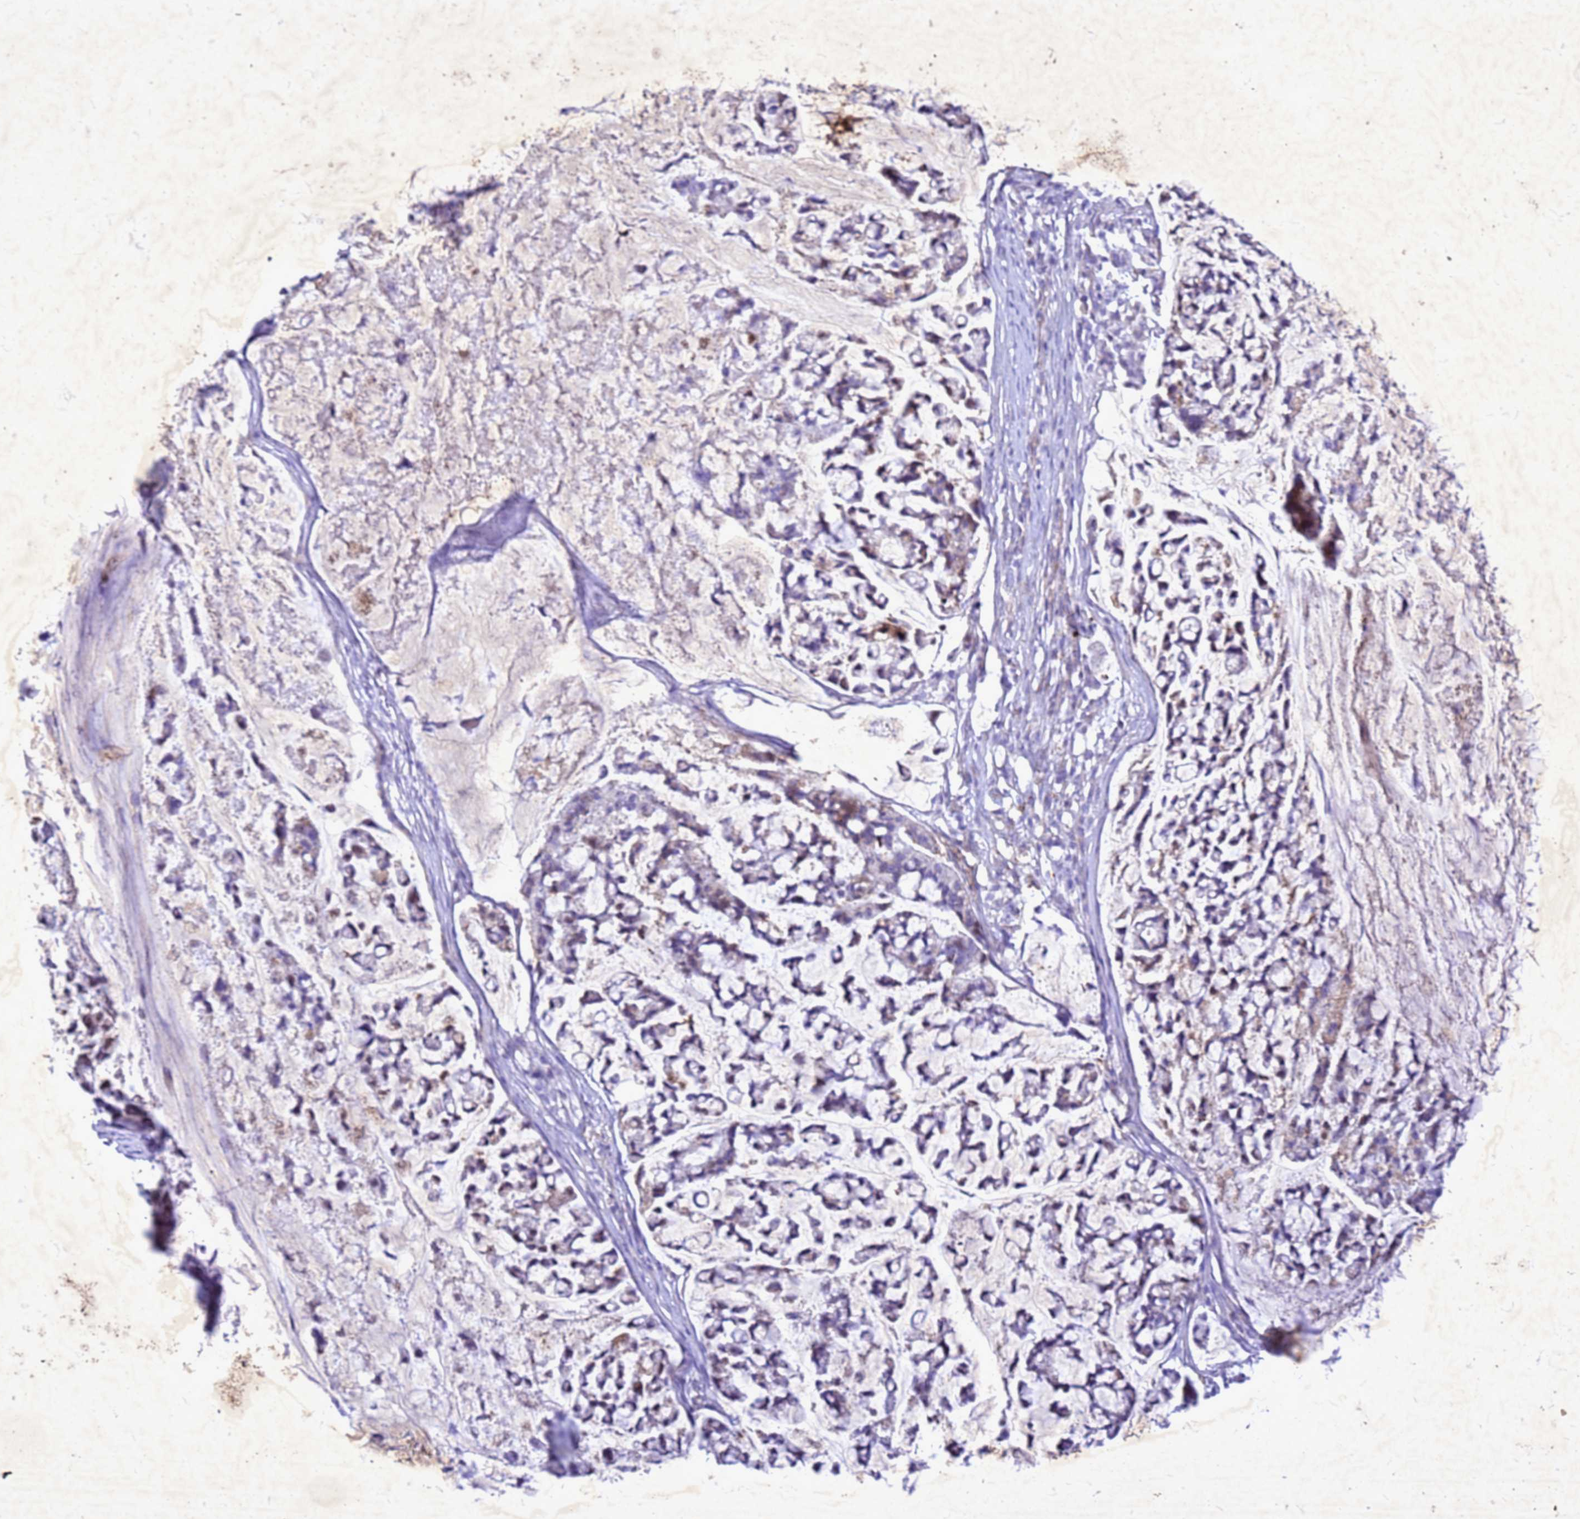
{"staining": {"intensity": "weak", "quantity": "<25%", "location": "cytoplasmic/membranous"}, "tissue": "stomach cancer", "cell_type": "Tumor cells", "image_type": "cancer", "snomed": [{"axis": "morphology", "description": "Adenocarcinoma, NOS"}, {"axis": "topography", "description": "Stomach, lower"}], "caption": "An IHC photomicrograph of stomach cancer (adenocarcinoma) is shown. There is no staining in tumor cells of stomach cancer (adenocarcinoma).", "gene": "COPS9", "patient": {"sex": "male", "age": 67}}